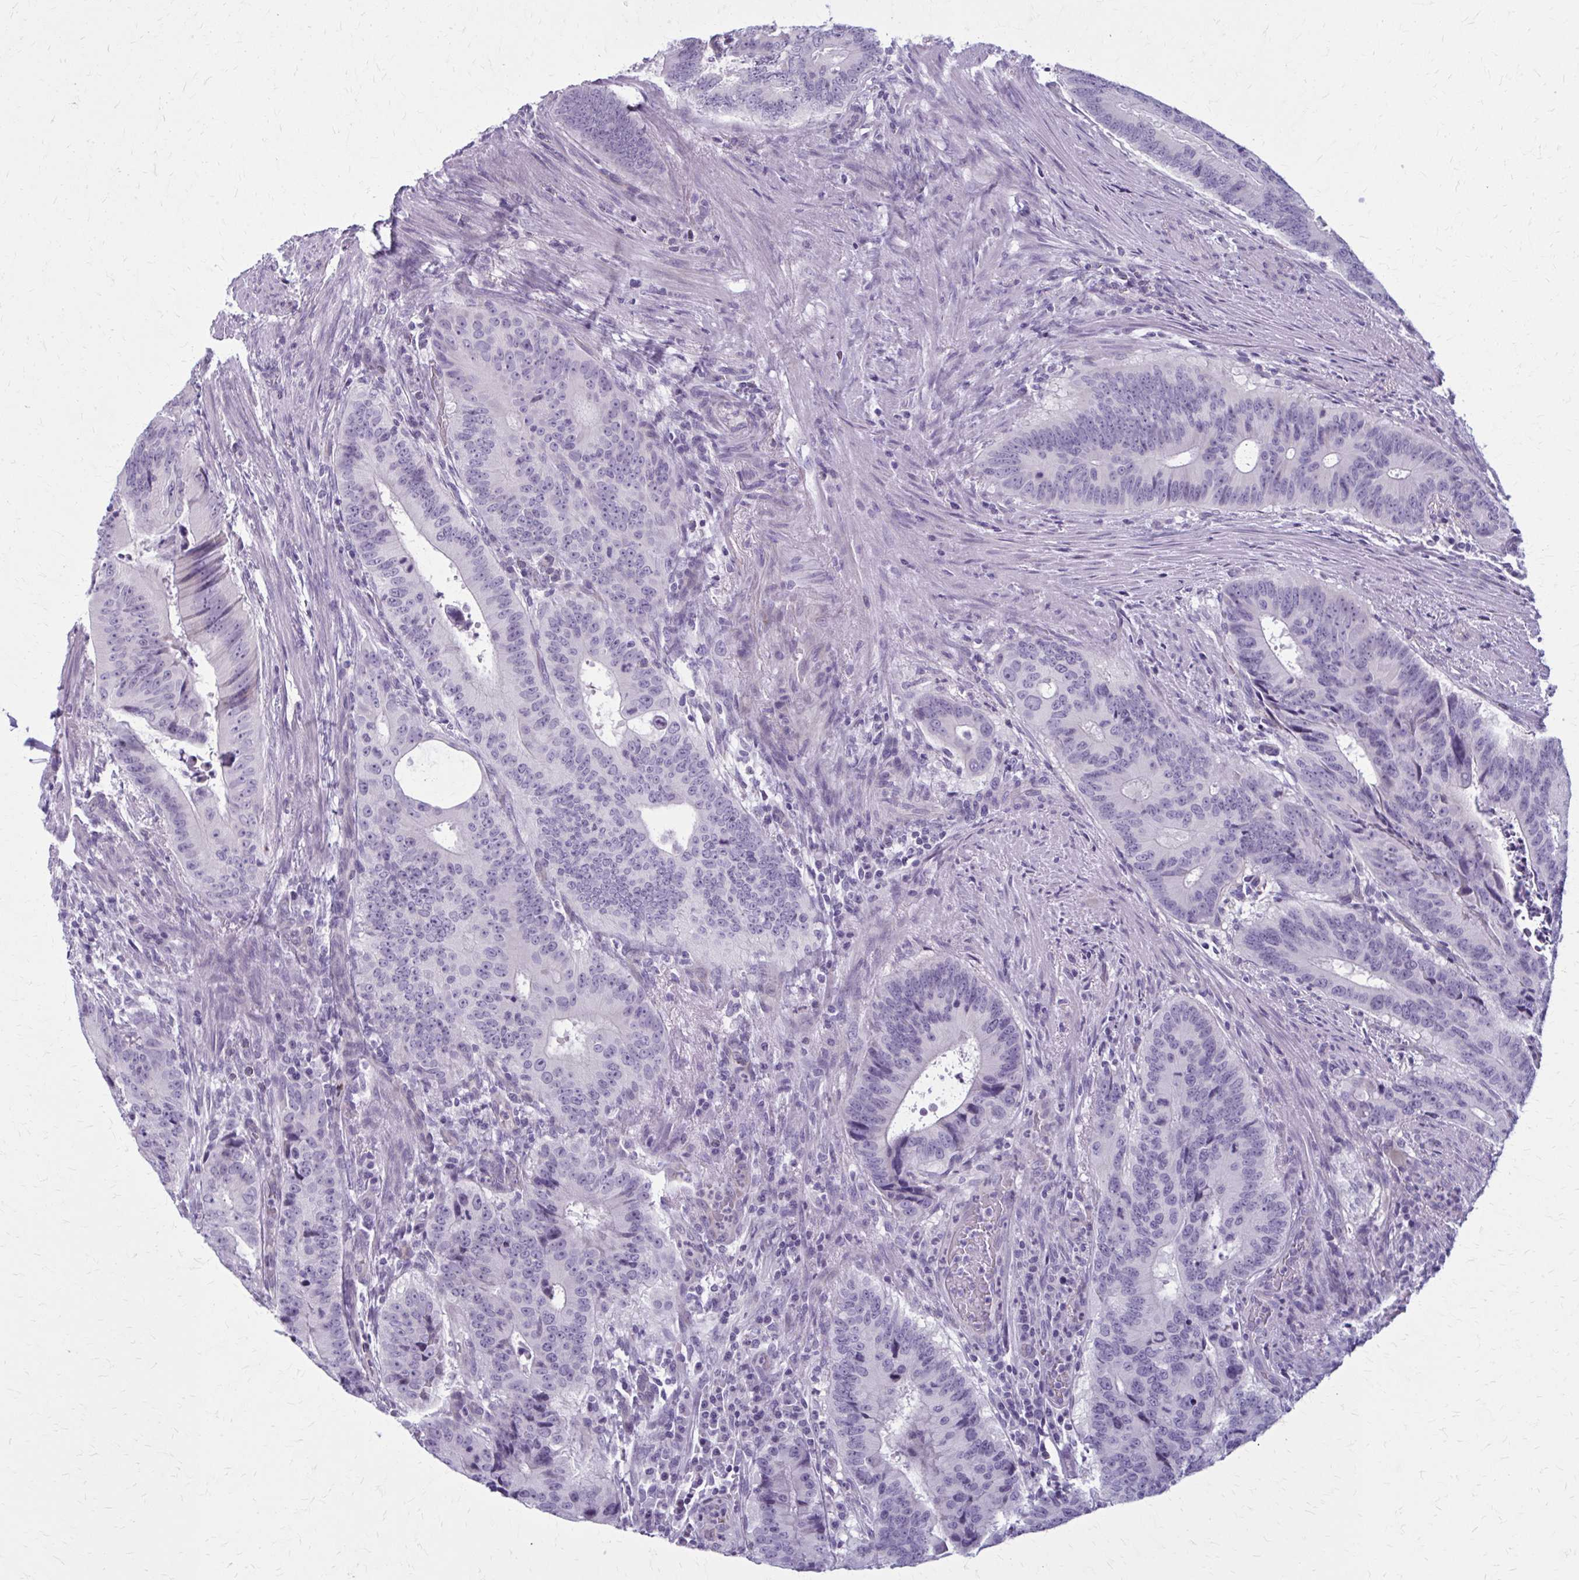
{"staining": {"intensity": "negative", "quantity": "none", "location": "none"}, "tissue": "colorectal cancer", "cell_type": "Tumor cells", "image_type": "cancer", "snomed": [{"axis": "morphology", "description": "Adenocarcinoma, NOS"}, {"axis": "topography", "description": "Colon"}], "caption": "There is no significant expression in tumor cells of colorectal cancer.", "gene": "CASQ2", "patient": {"sex": "male", "age": 62}}